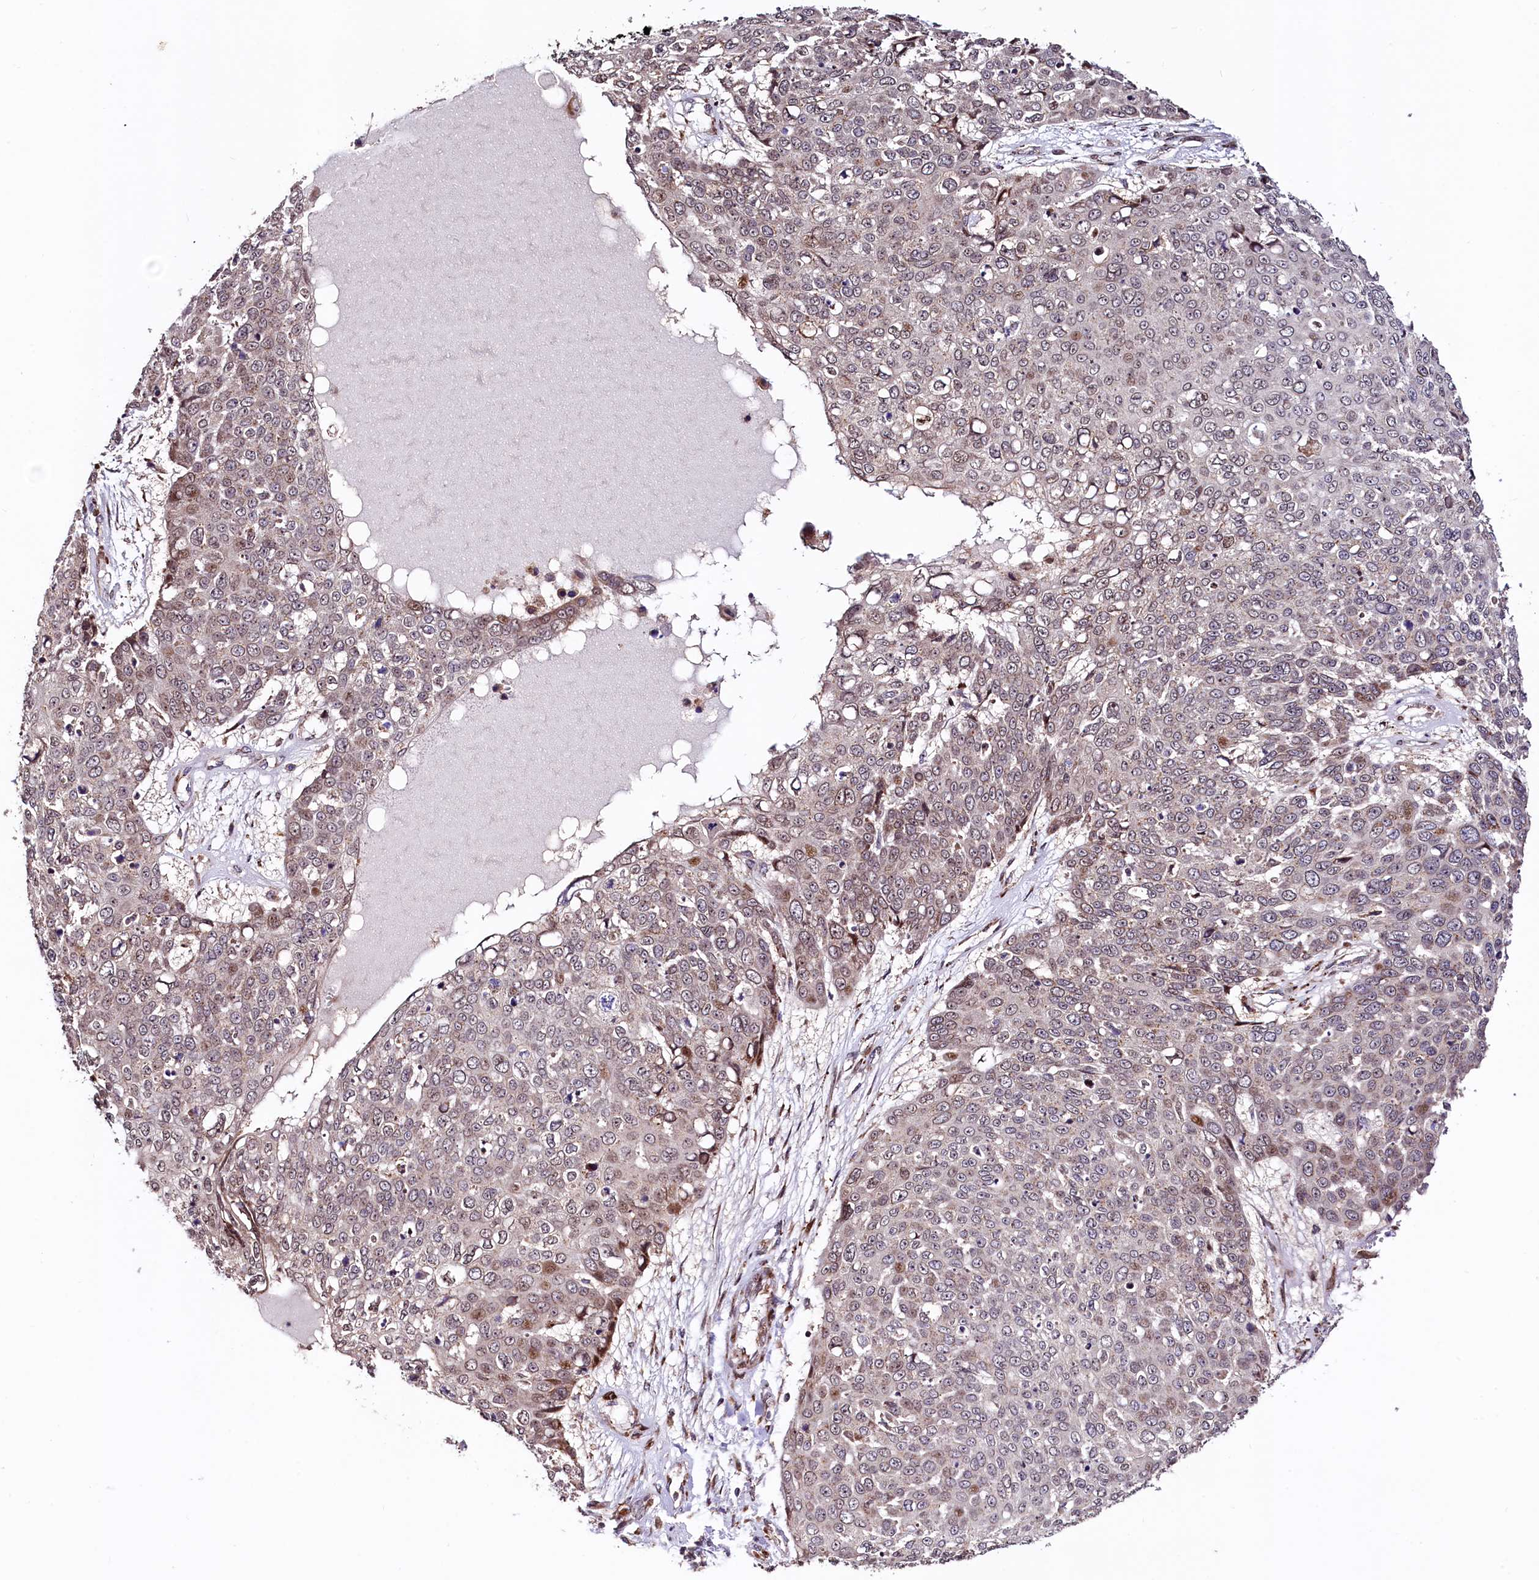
{"staining": {"intensity": "weak", "quantity": "<25%", "location": "nuclear"}, "tissue": "skin cancer", "cell_type": "Tumor cells", "image_type": "cancer", "snomed": [{"axis": "morphology", "description": "Squamous cell carcinoma, NOS"}, {"axis": "topography", "description": "Skin"}], "caption": "A micrograph of squamous cell carcinoma (skin) stained for a protein reveals no brown staining in tumor cells.", "gene": "C5orf15", "patient": {"sex": "male", "age": 71}}